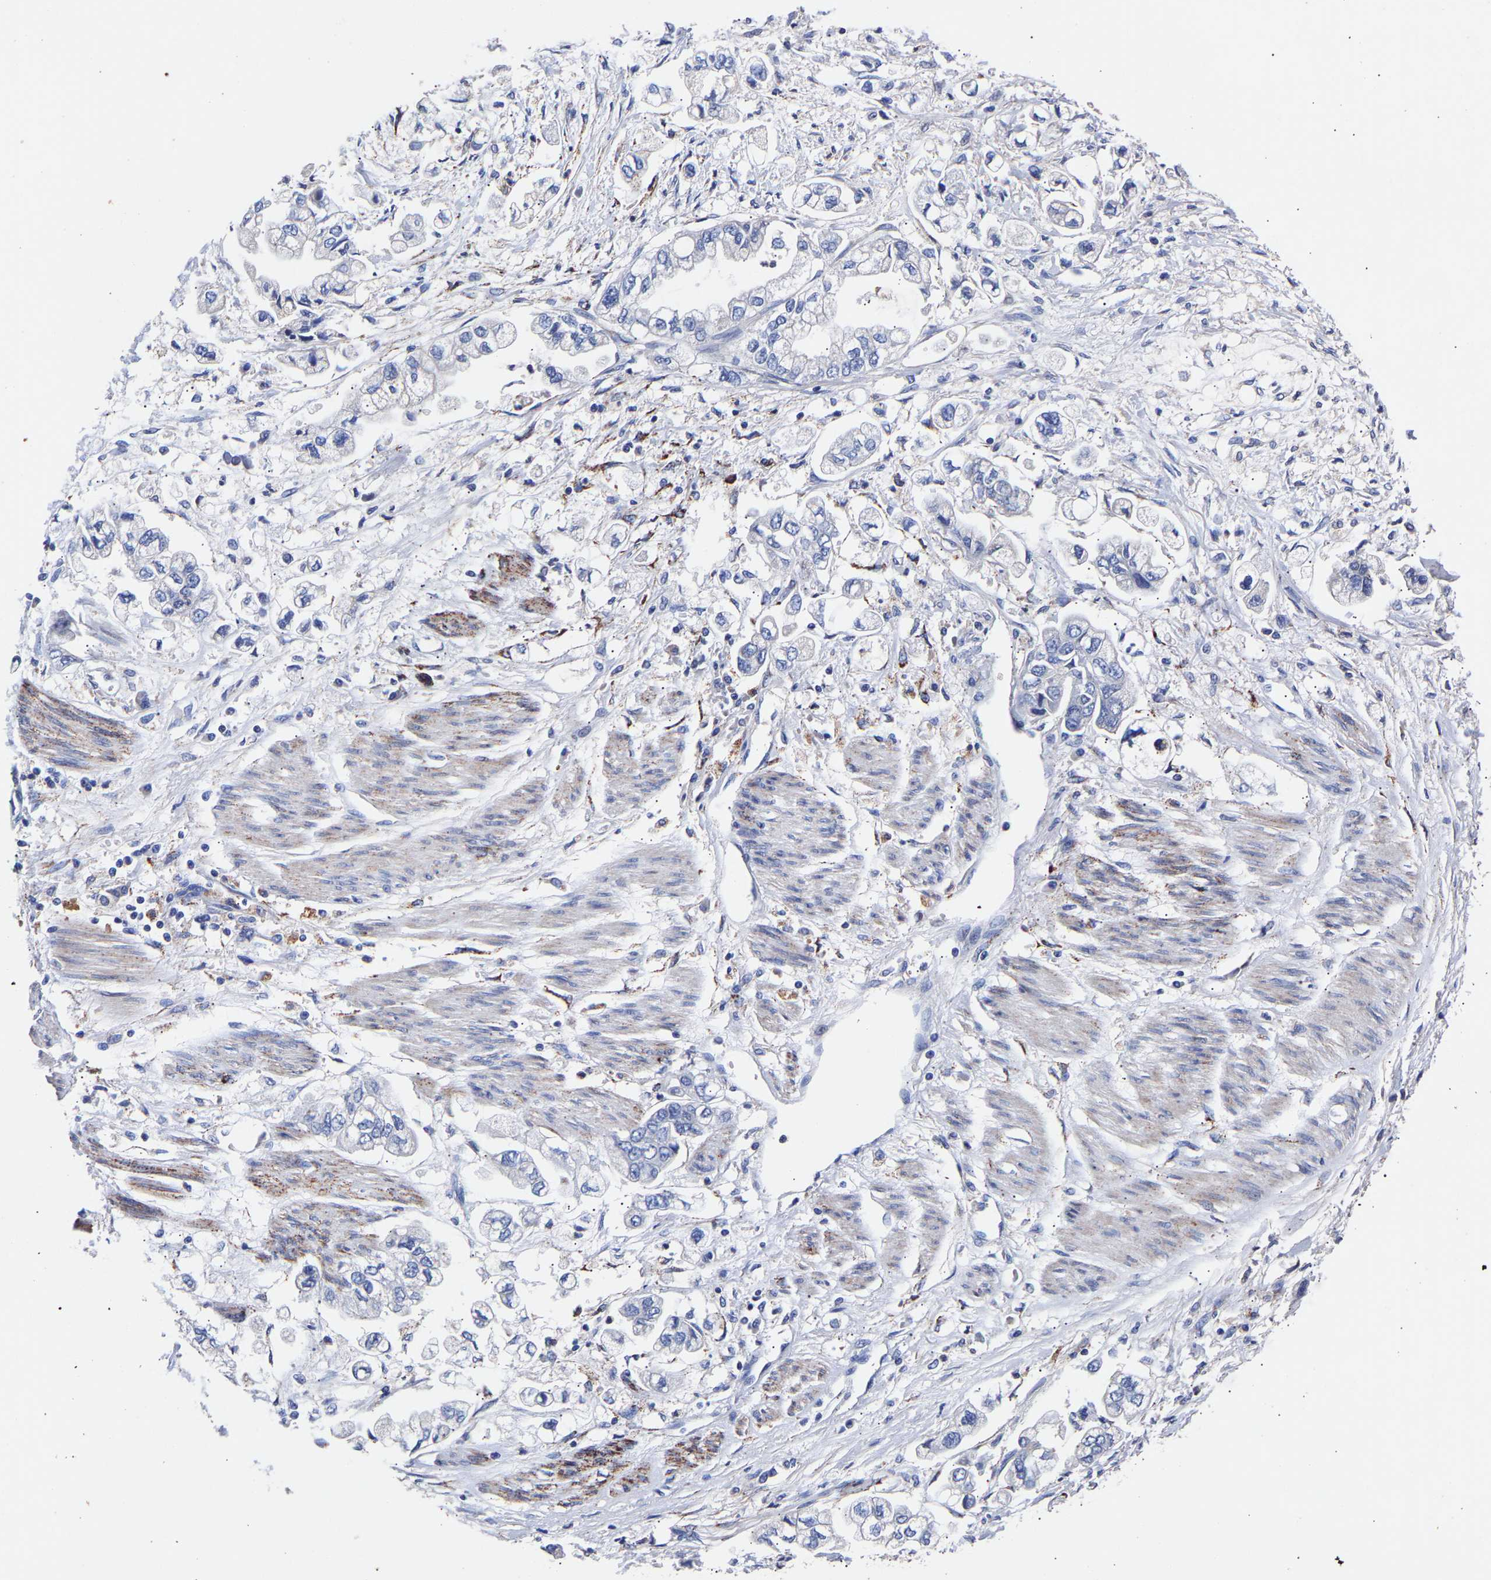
{"staining": {"intensity": "negative", "quantity": "none", "location": "none"}, "tissue": "stomach cancer", "cell_type": "Tumor cells", "image_type": "cancer", "snomed": [{"axis": "morphology", "description": "Normal tissue, NOS"}, {"axis": "morphology", "description": "Adenocarcinoma, NOS"}, {"axis": "topography", "description": "Stomach"}], "caption": "Stomach adenocarcinoma was stained to show a protein in brown. There is no significant expression in tumor cells.", "gene": "SEM1", "patient": {"sex": "male", "age": 62}}